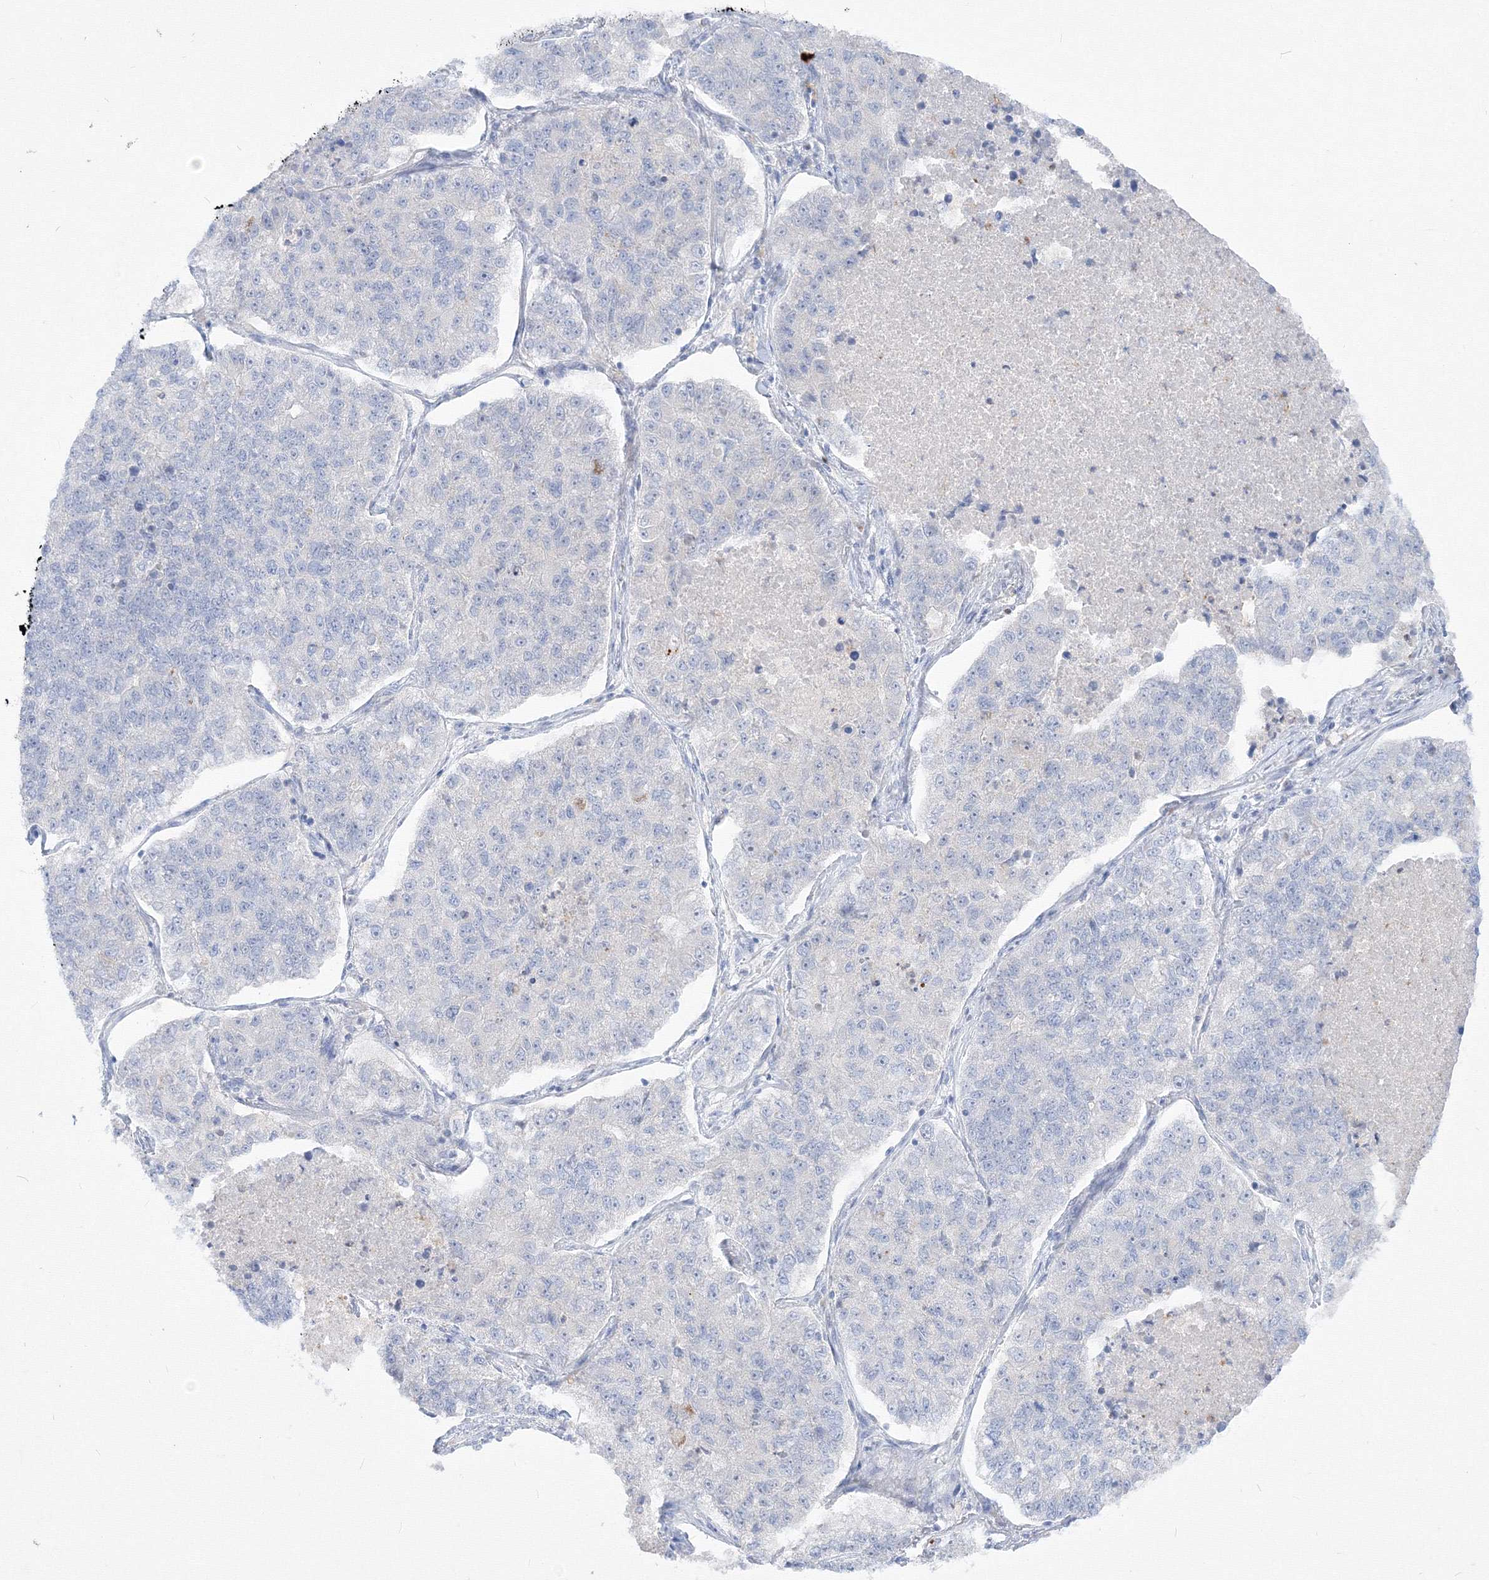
{"staining": {"intensity": "negative", "quantity": "none", "location": "none"}, "tissue": "lung cancer", "cell_type": "Tumor cells", "image_type": "cancer", "snomed": [{"axis": "morphology", "description": "Adenocarcinoma, NOS"}, {"axis": "topography", "description": "Lung"}], "caption": "DAB immunohistochemical staining of human lung cancer (adenocarcinoma) reveals no significant positivity in tumor cells. (Immunohistochemistry, brightfield microscopy, high magnification).", "gene": "FBXL8", "patient": {"sex": "male", "age": 49}}